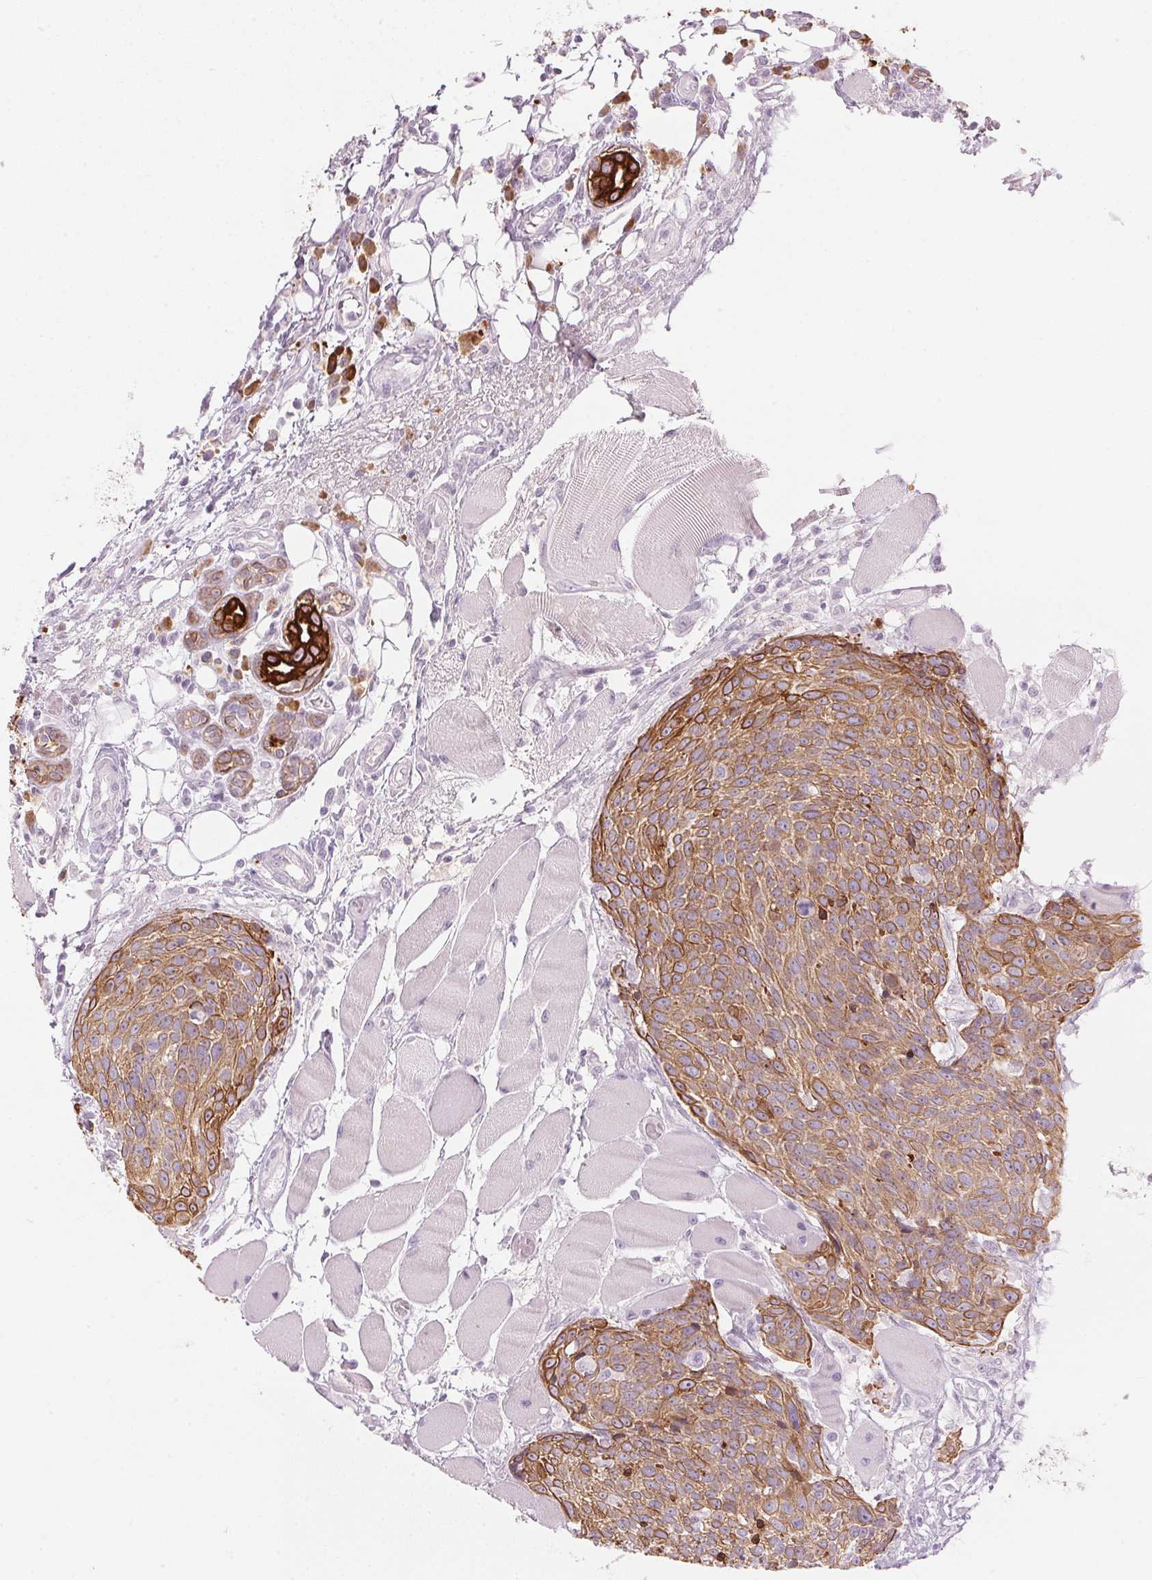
{"staining": {"intensity": "moderate", "quantity": "25%-75%", "location": "cytoplasmic/membranous"}, "tissue": "head and neck cancer", "cell_type": "Tumor cells", "image_type": "cancer", "snomed": [{"axis": "morphology", "description": "Squamous cell carcinoma, NOS"}, {"axis": "topography", "description": "Oral tissue"}, {"axis": "topography", "description": "Head-Neck"}], "caption": "Moderate cytoplasmic/membranous positivity for a protein is seen in about 25%-75% of tumor cells of squamous cell carcinoma (head and neck) using immunohistochemistry.", "gene": "SCTR", "patient": {"sex": "male", "age": 64}}